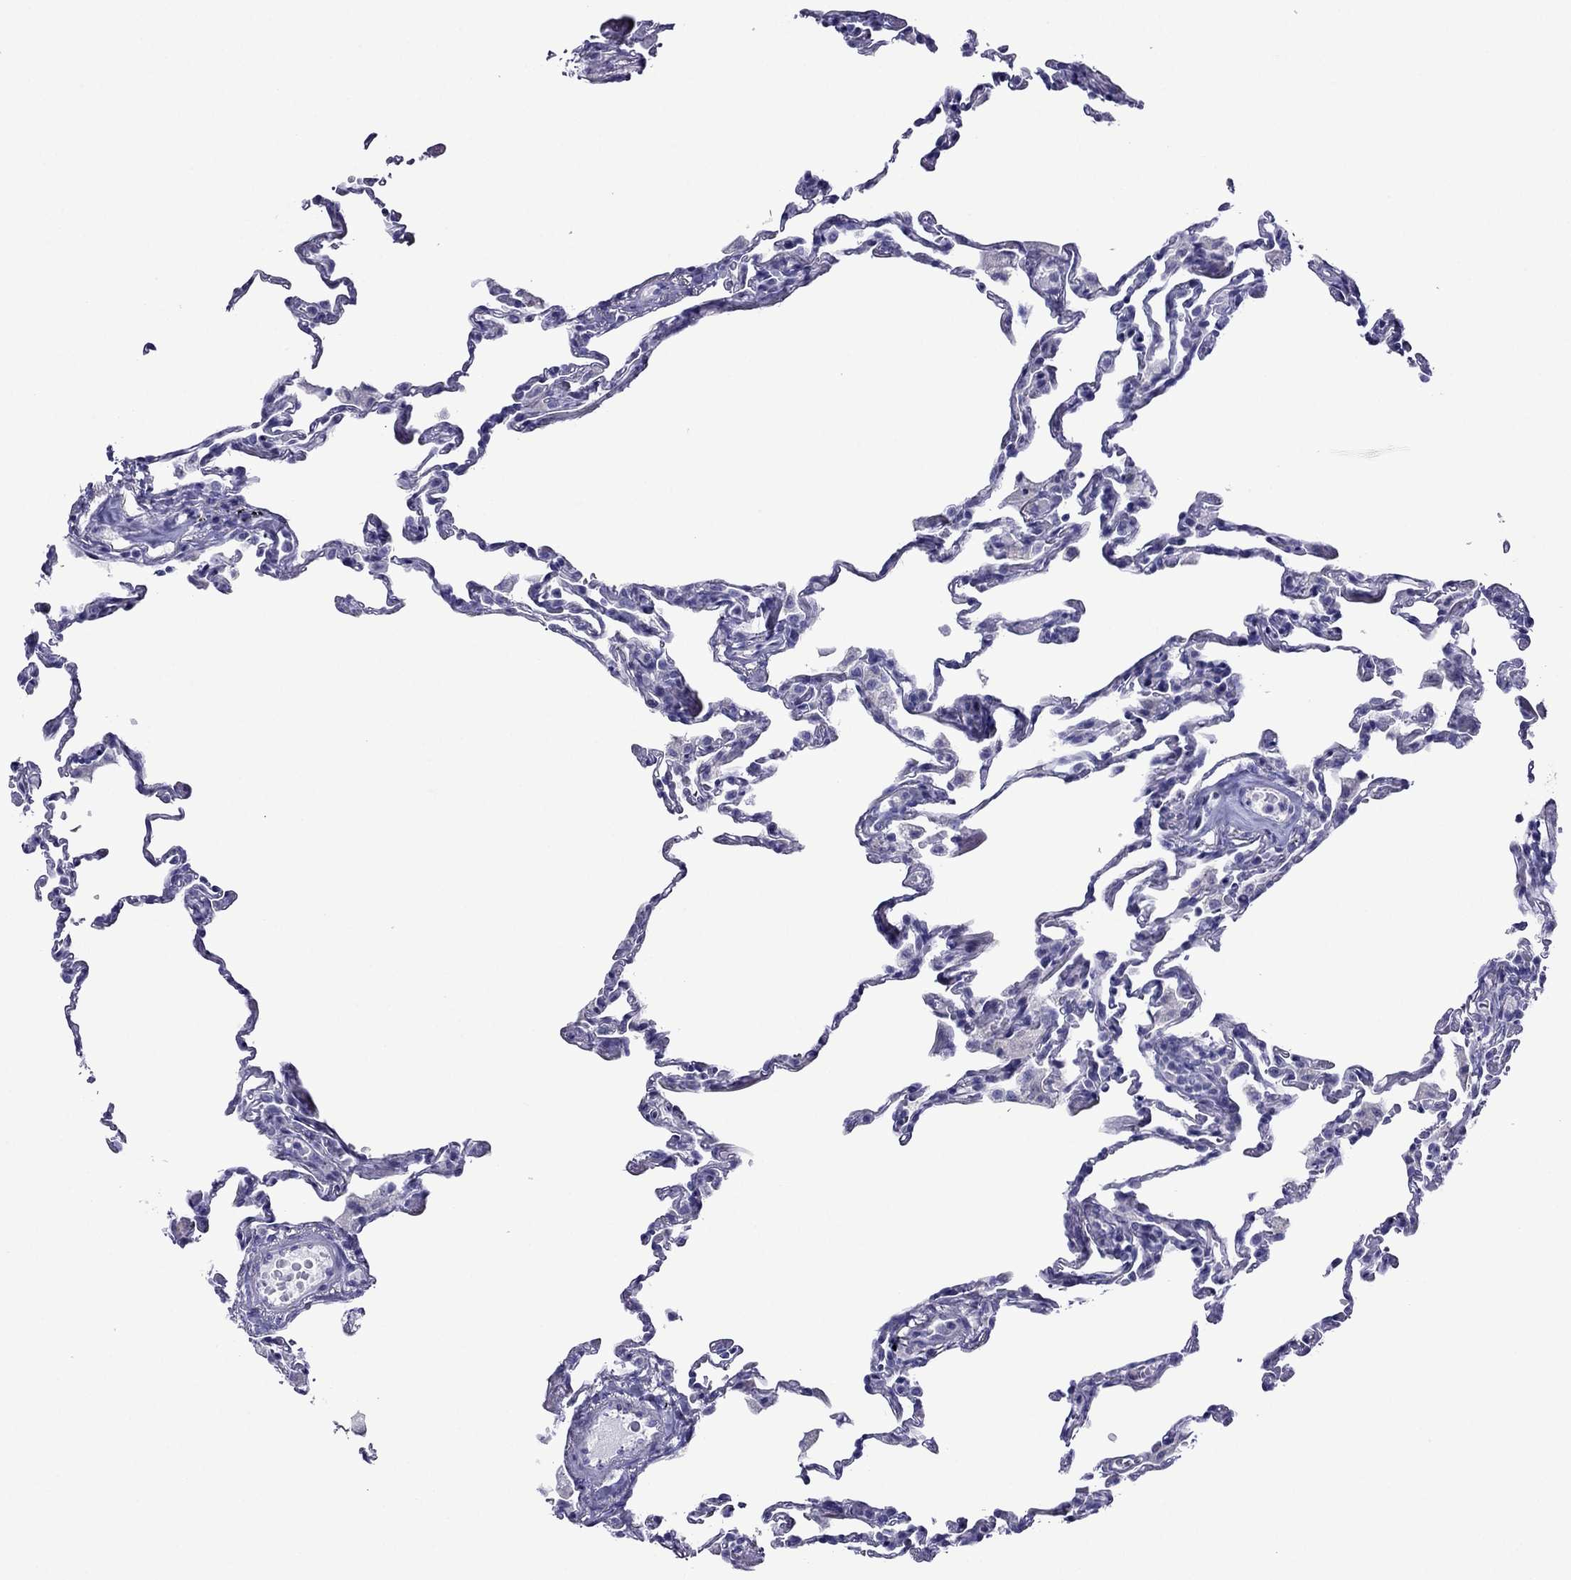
{"staining": {"intensity": "negative", "quantity": "none", "location": "none"}, "tissue": "lung", "cell_type": "Alveolar cells", "image_type": "normal", "snomed": [{"axis": "morphology", "description": "Normal tissue, NOS"}, {"axis": "topography", "description": "Lung"}], "caption": "This is a photomicrograph of IHC staining of benign lung, which shows no staining in alveolar cells.", "gene": "PCDHA6", "patient": {"sex": "female", "age": 57}}